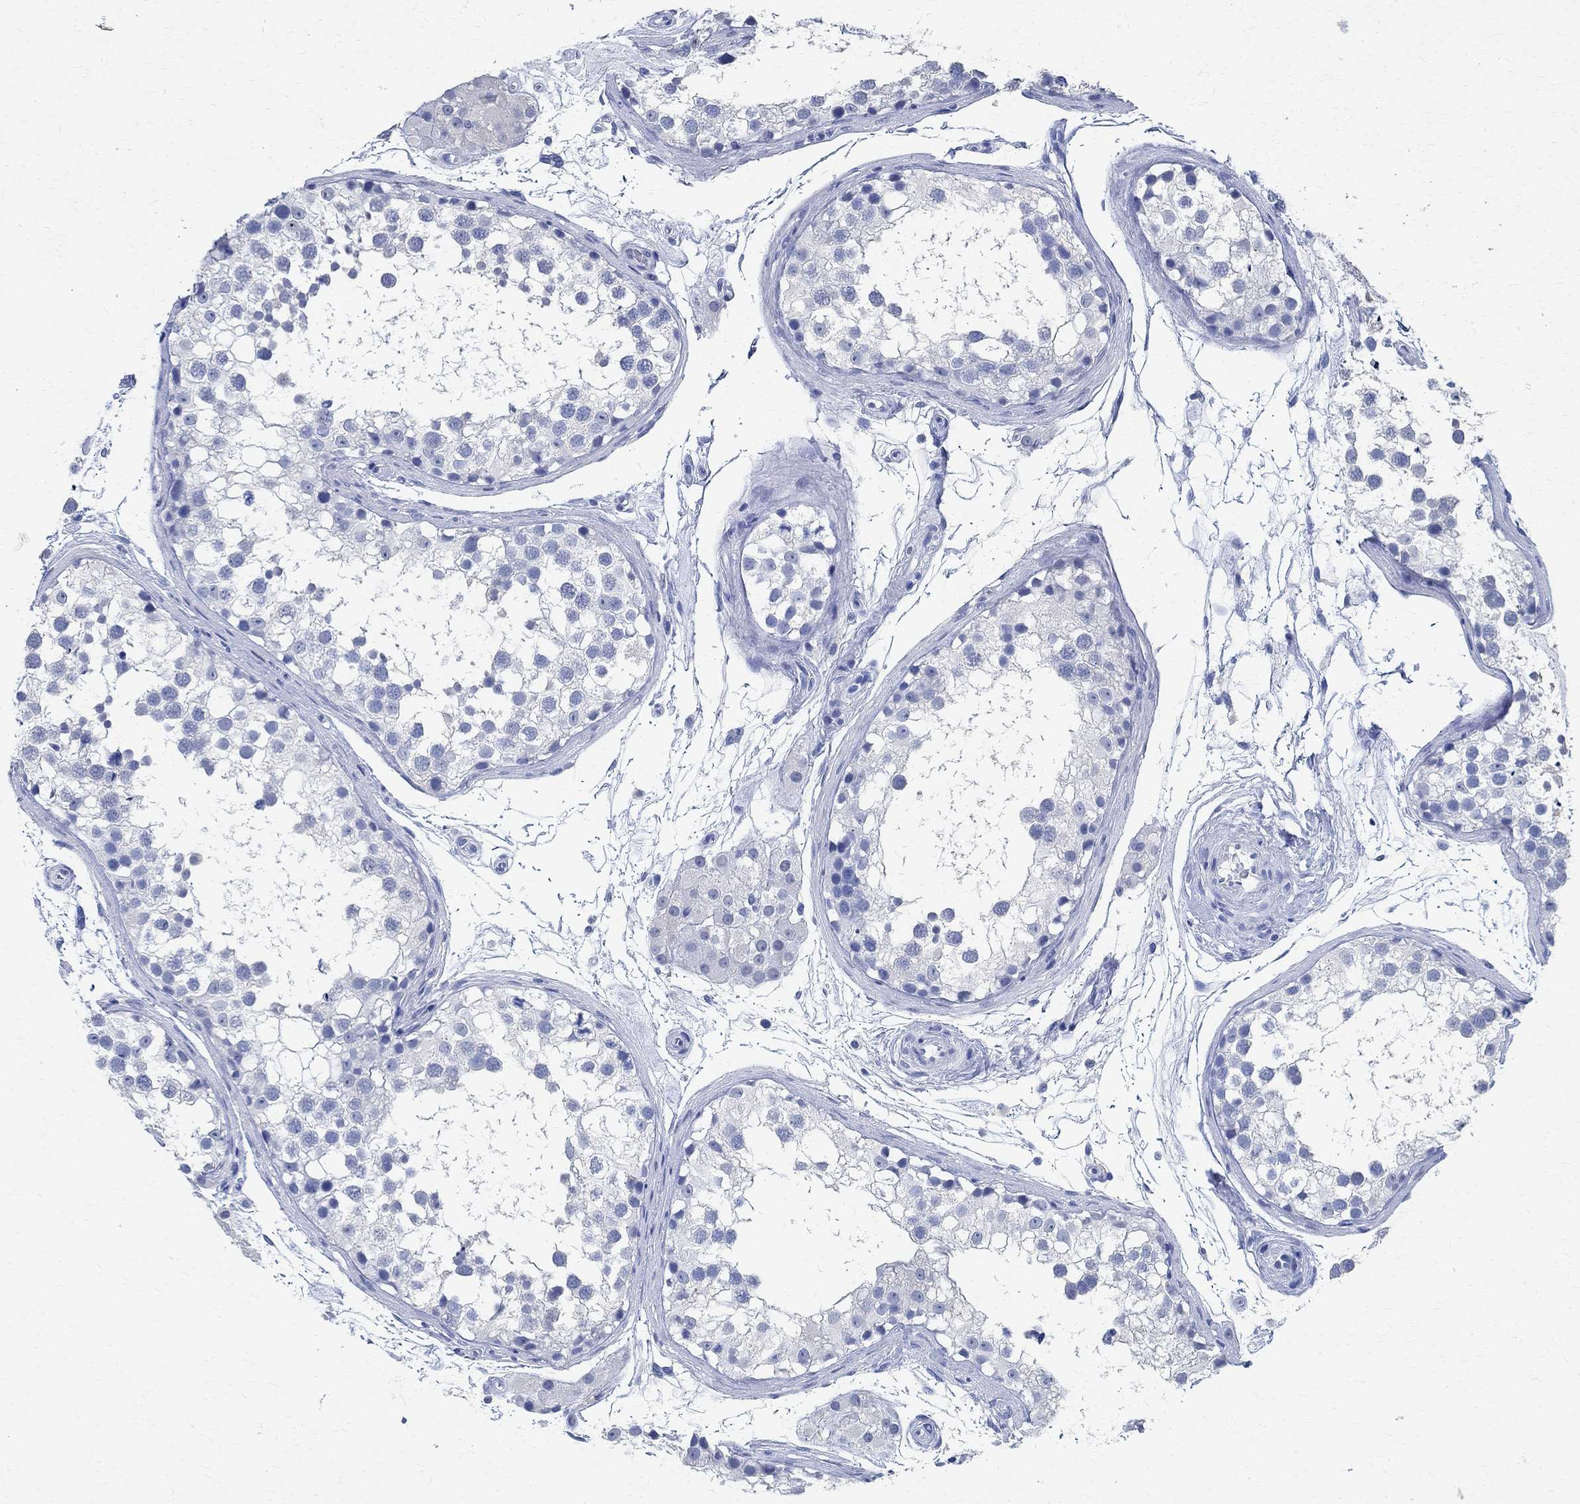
{"staining": {"intensity": "negative", "quantity": "none", "location": "none"}, "tissue": "testis", "cell_type": "Cells in seminiferous ducts", "image_type": "normal", "snomed": [{"axis": "morphology", "description": "Normal tissue, NOS"}, {"axis": "morphology", "description": "Seminoma, NOS"}, {"axis": "topography", "description": "Testis"}], "caption": "Immunohistochemistry (IHC) photomicrograph of benign testis: testis stained with DAB (3,3'-diaminobenzidine) shows no significant protein positivity in cells in seminiferous ducts.", "gene": "TMEM221", "patient": {"sex": "male", "age": 65}}